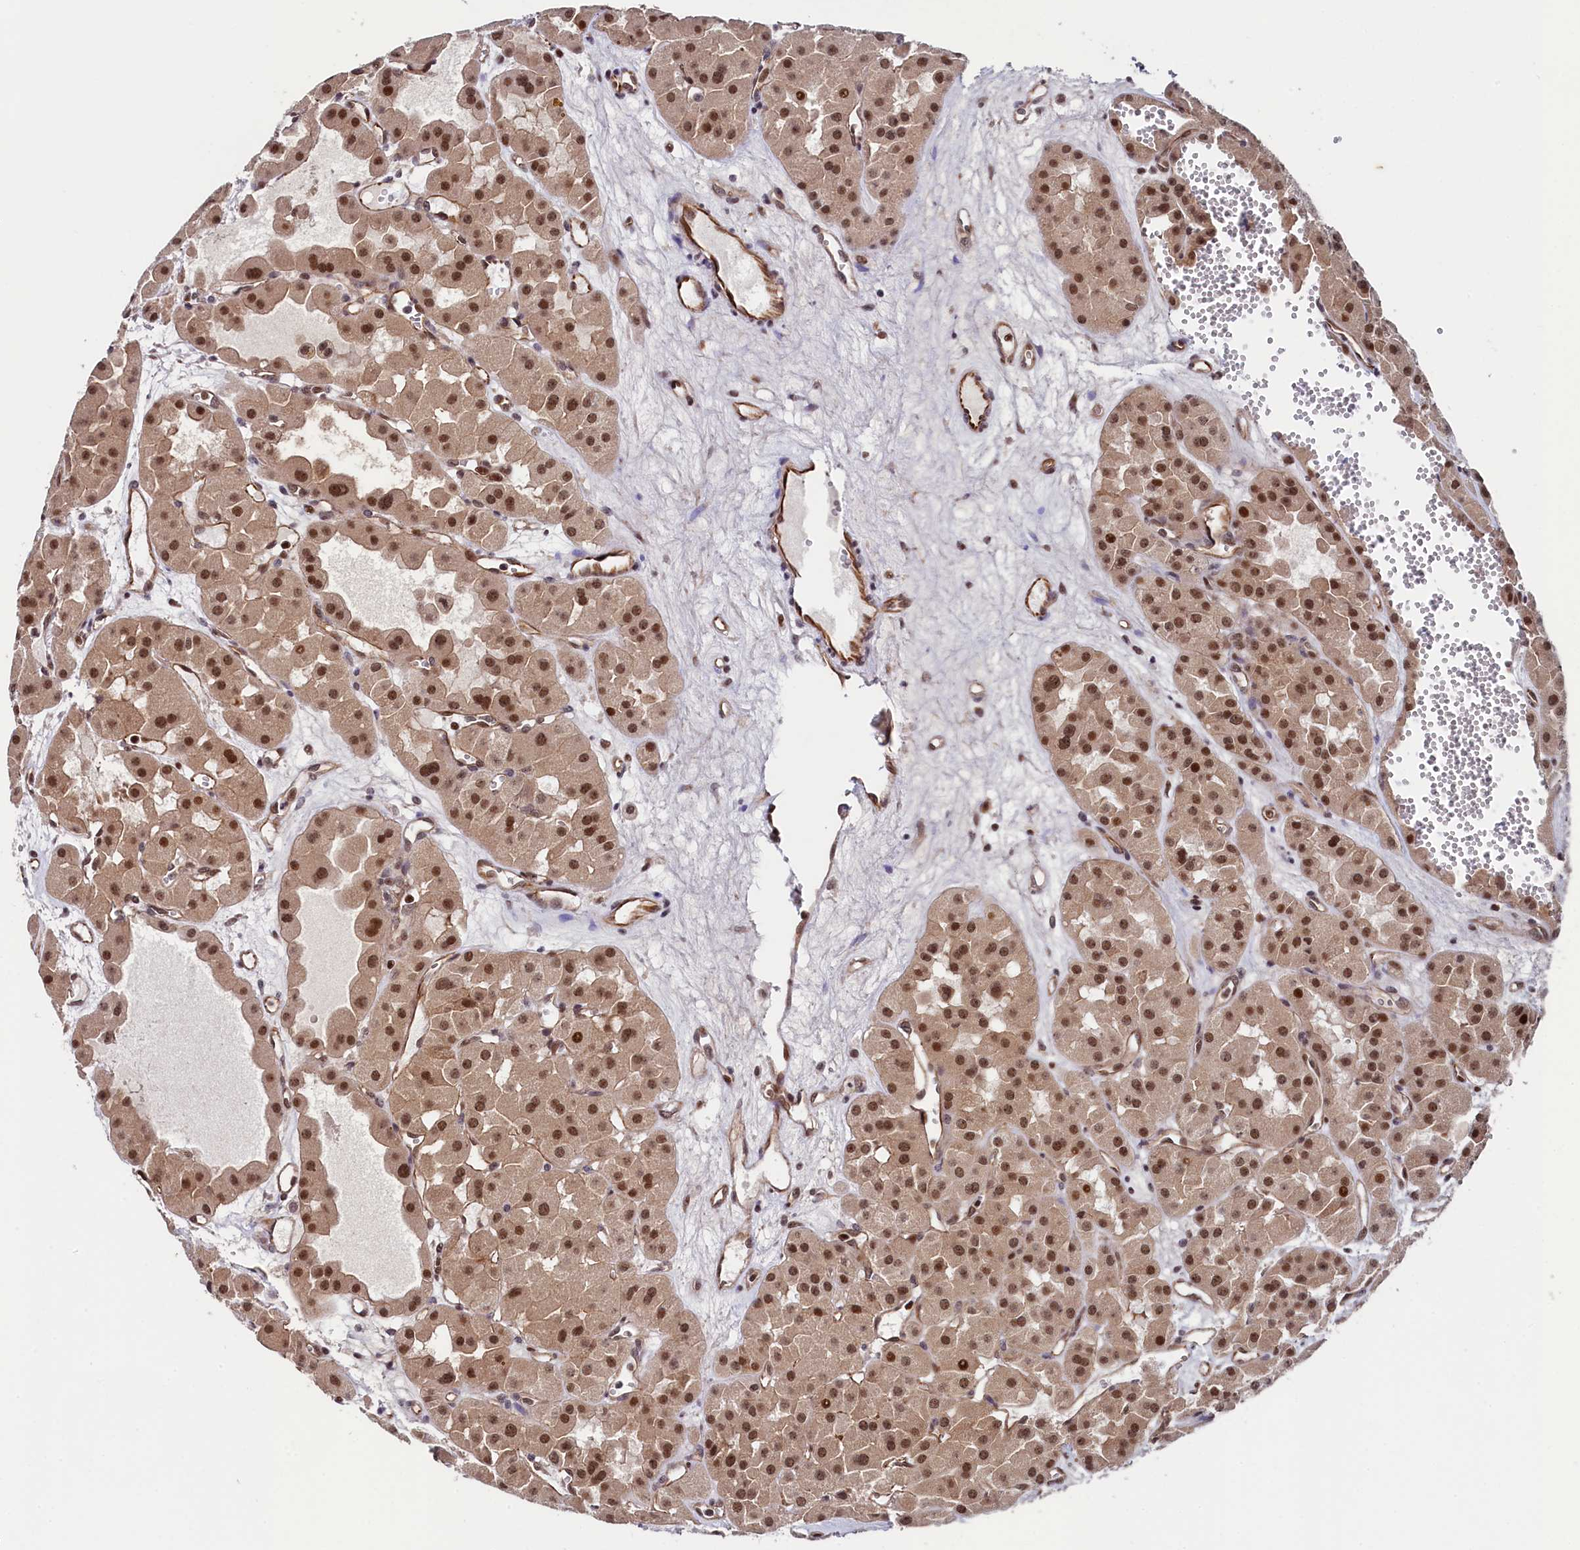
{"staining": {"intensity": "strong", "quantity": ">75%", "location": "nuclear"}, "tissue": "renal cancer", "cell_type": "Tumor cells", "image_type": "cancer", "snomed": [{"axis": "morphology", "description": "Carcinoma, NOS"}, {"axis": "topography", "description": "Kidney"}], "caption": "Protein expression analysis of renal carcinoma demonstrates strong nuclear staining in about >75% of tumor cells.", "gene": "LEO1", "patient": {"sex": "female", "age": 75}}